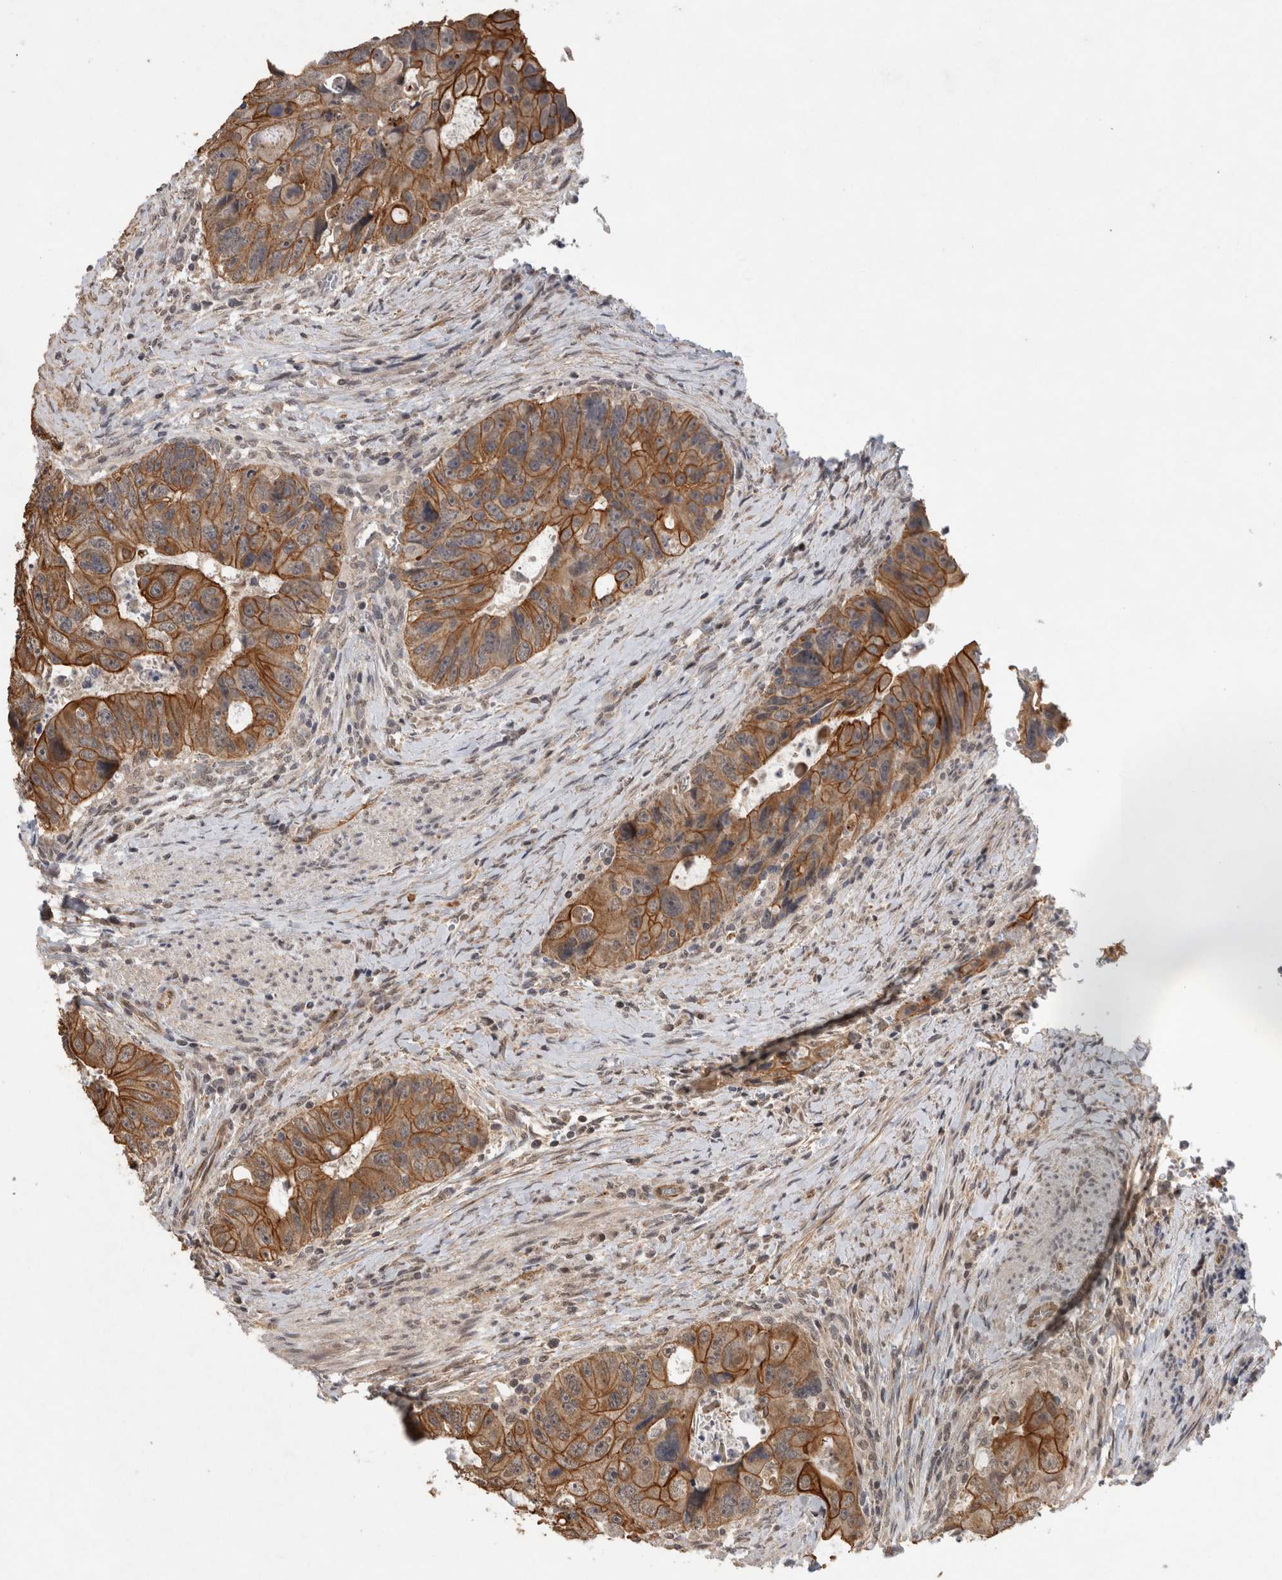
{"staining": {"intensity": "moderate", "quantity": ">75%", "location": "cytoplasmic/membranous"}, "tissue": "colorectal cancer", "cell_type": "Tumor cells", "image_type": "cancer", "snomed": [{"axis": "morphology", "description": "Adenocarcinoma, NOS"}, {"axis": "topography", "description": "Rectum"}], "caption": "This is a photomicrograph of IHC staining of colorectal cancer (adenocarcinoma), which shows moderate positivity in the cytoplasmic/membranous of tumor cells.", "gene": "RHPN1", "patient": {"sex": "male", "age": 59}}